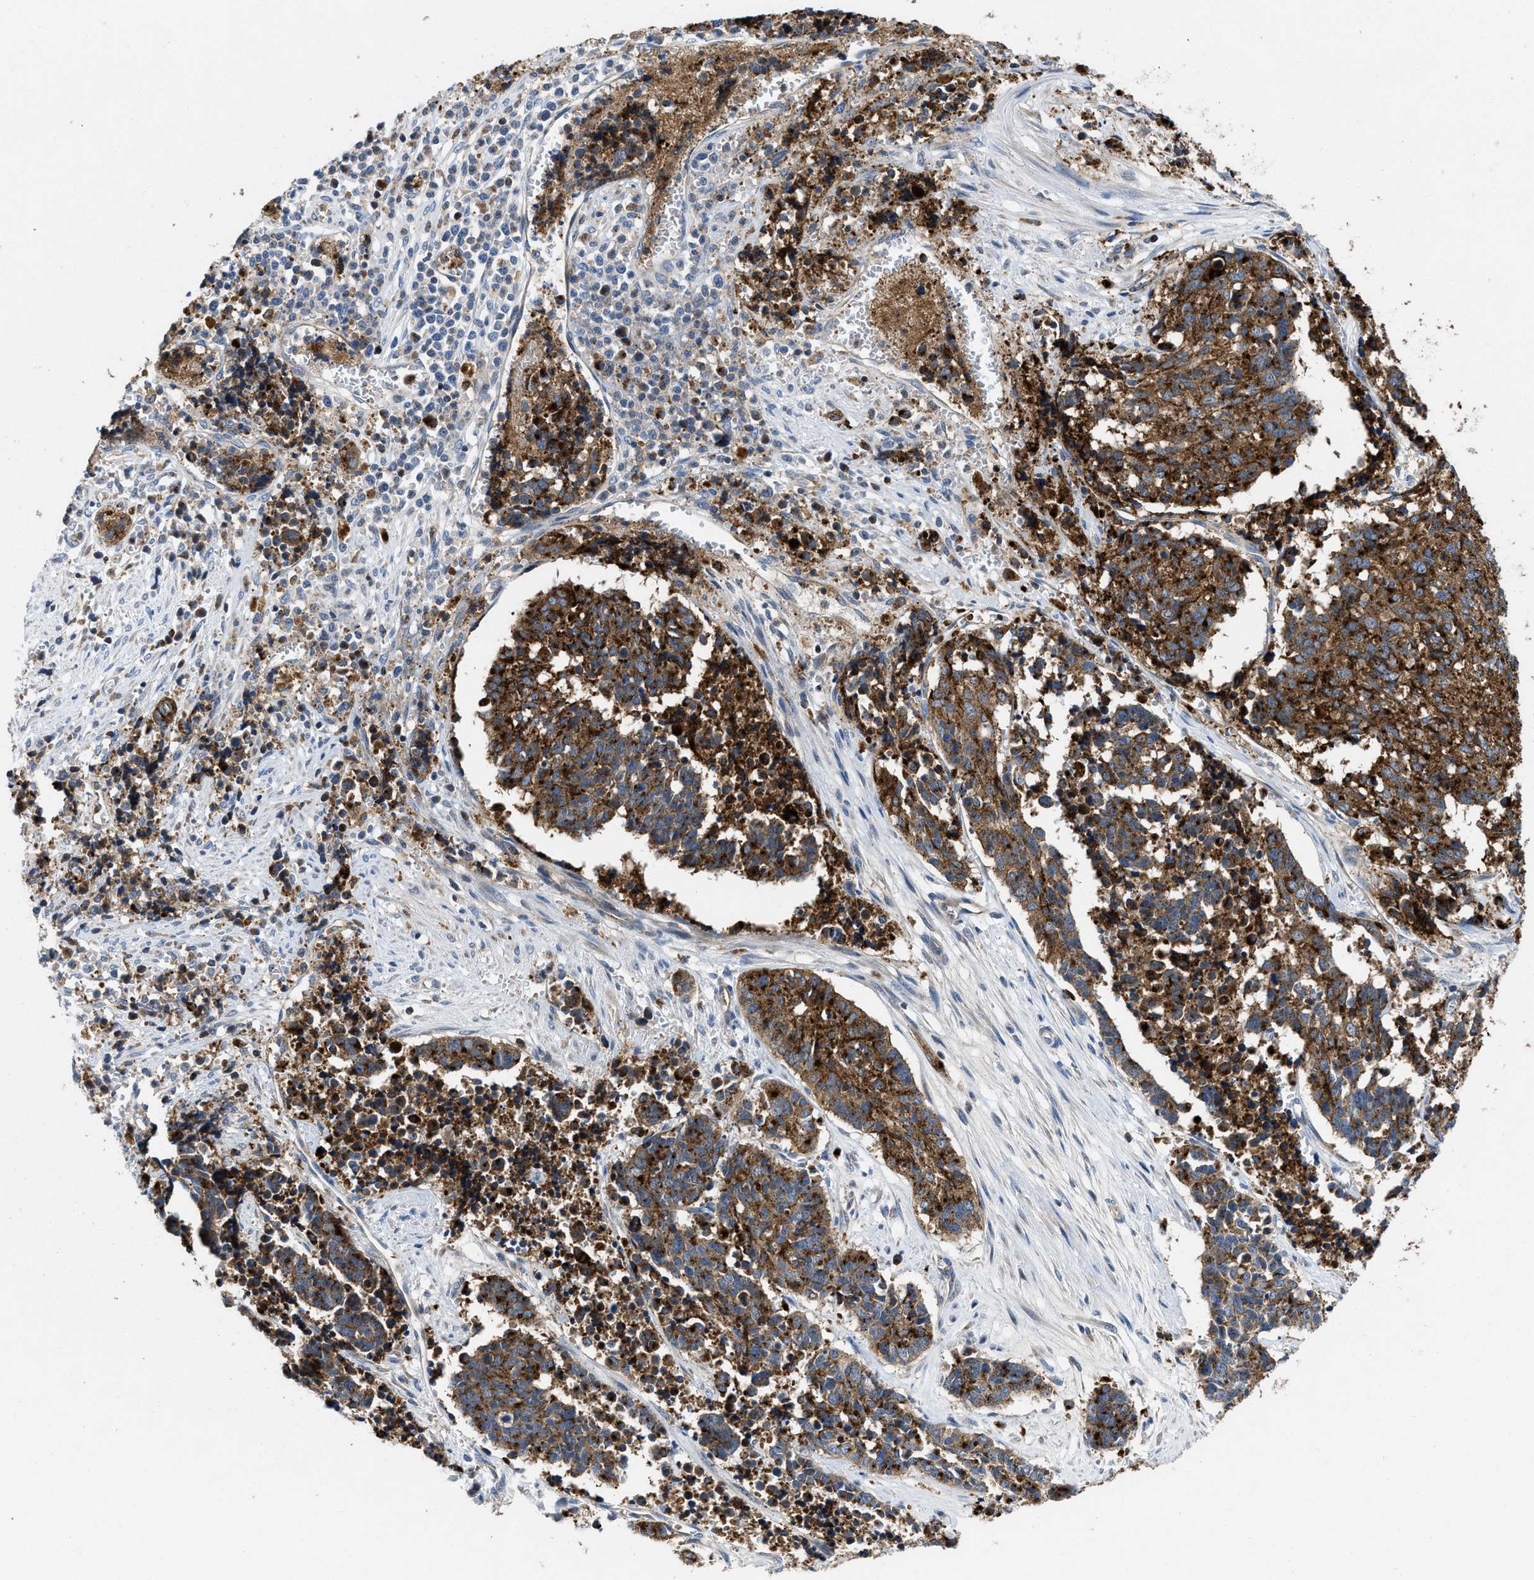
{"staining": {"intensity": "strong", "quantity": ">75%", "location": "cytoplasmic/membranous"}, "tissue": "cervical cancer", "cell_type": "Tumor cells", "image_type": "cancer", "snomed": [{"axis": "morphology", "description": "Squamous cell carcinoma, NOS"}, {"axis": "topography", "description": "Cervix"}], "caption": "The histopathology image reveals staining of squamous cell carcinoma (cervical), revealing strong cytoplasmic/membranous protein staining (brown color) within tumor cells.", "gene": "ENPP4", "patient": {"sex": "female", "age": 35}}